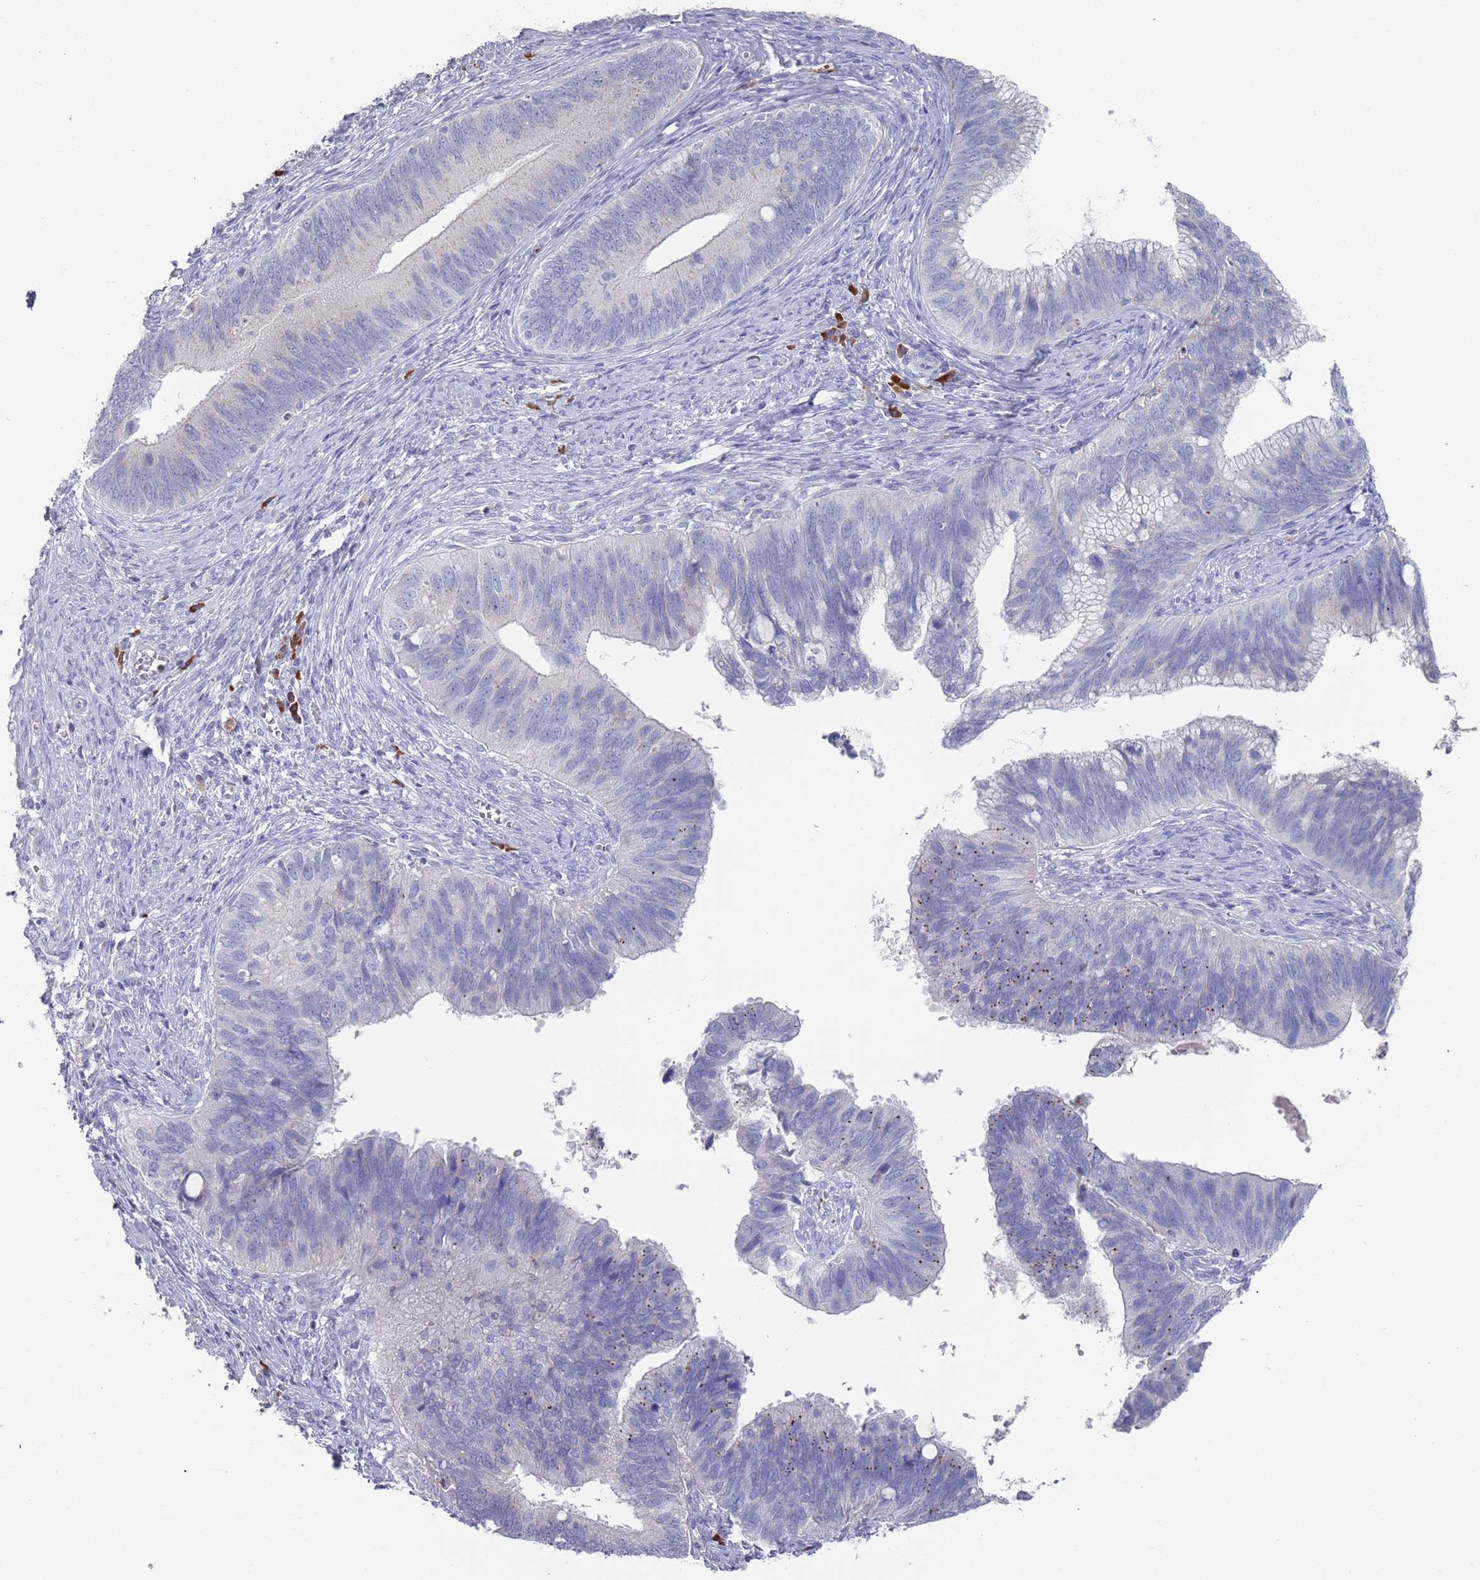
{"staining": {"intensity": "moderate", "quantity": "<25%", "location": "cytoplasmic/membranous"}, "tissue": "cervical cancer", "cell_type": "Tumor cells", "image_type": "cancer", "snomed": [{"axis": "morphology", "description": "Adenocarcinoma, NOS"}, {"axis": "topography", "description": "Cervix"}], "caption": "A low amount of moderate cytoplasmic/membranous positivity is present in approximately <25% of tumor cells in cervical cancer (adenocarcinoma) tissue.", "gene": "MAT1A", "patient": {"sex": "female", "age": 42}}